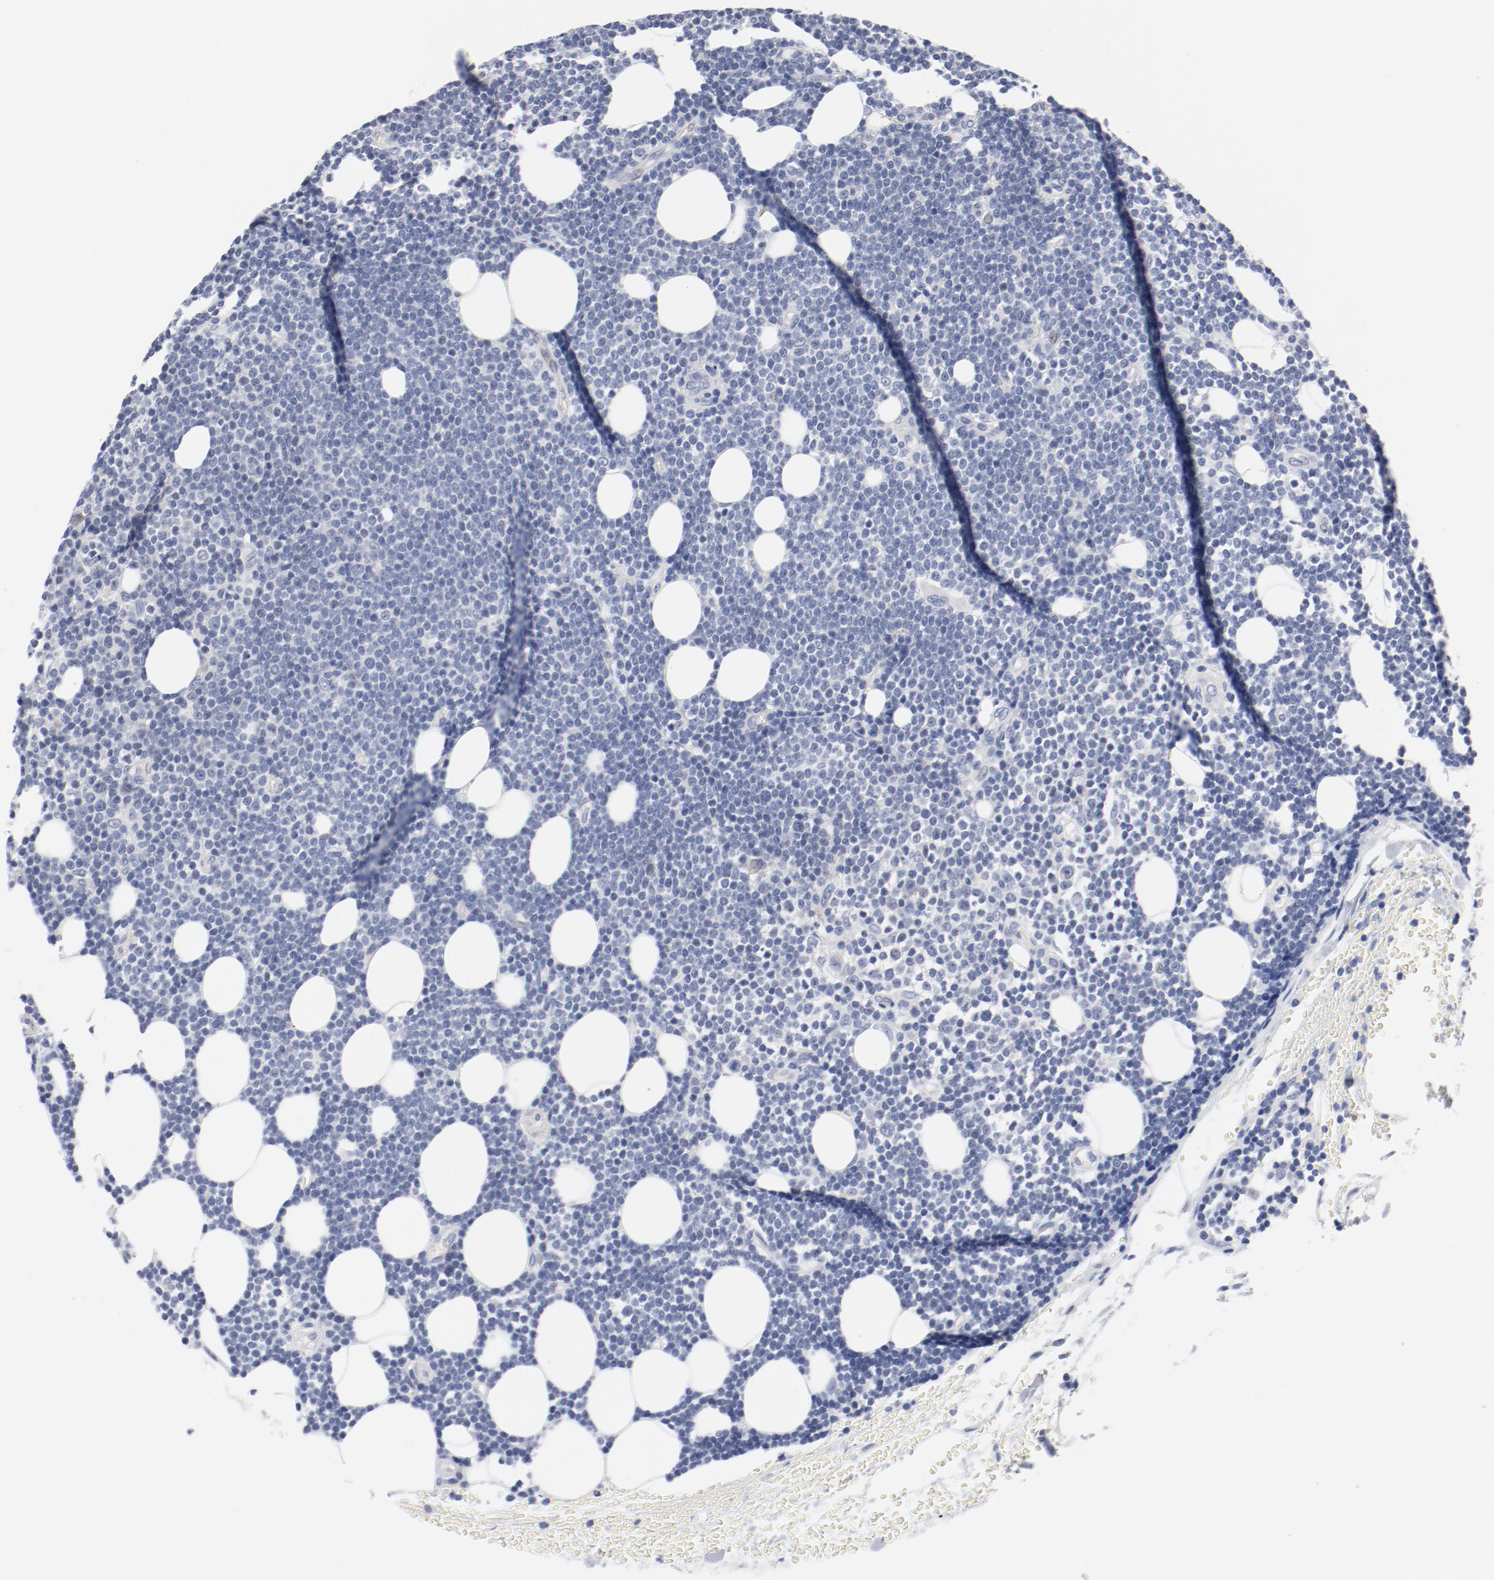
{"staining": {"intensity": "negative", "quantity": "none", "location": "none"}, "tissue": "lymphoma", "cell_type": "Tumor cells", "image_type": "cancer", "snomed": [{"axis": "morphology", "description": "Malignant lymphoma, non-Hodgkin's type, Low grade"}, {"axis": "topography", "description": "Soft tissue"}], "caption": "Immunohistochemistry (IHC) photomicrograph of malignant lymphoma, non-Hodgkin's type (low-grade) stained for a protein (brown), which displays no staining in tumor cells.", "gene": "KCNK13", "patient": {"sex": "male", "age": 92}}